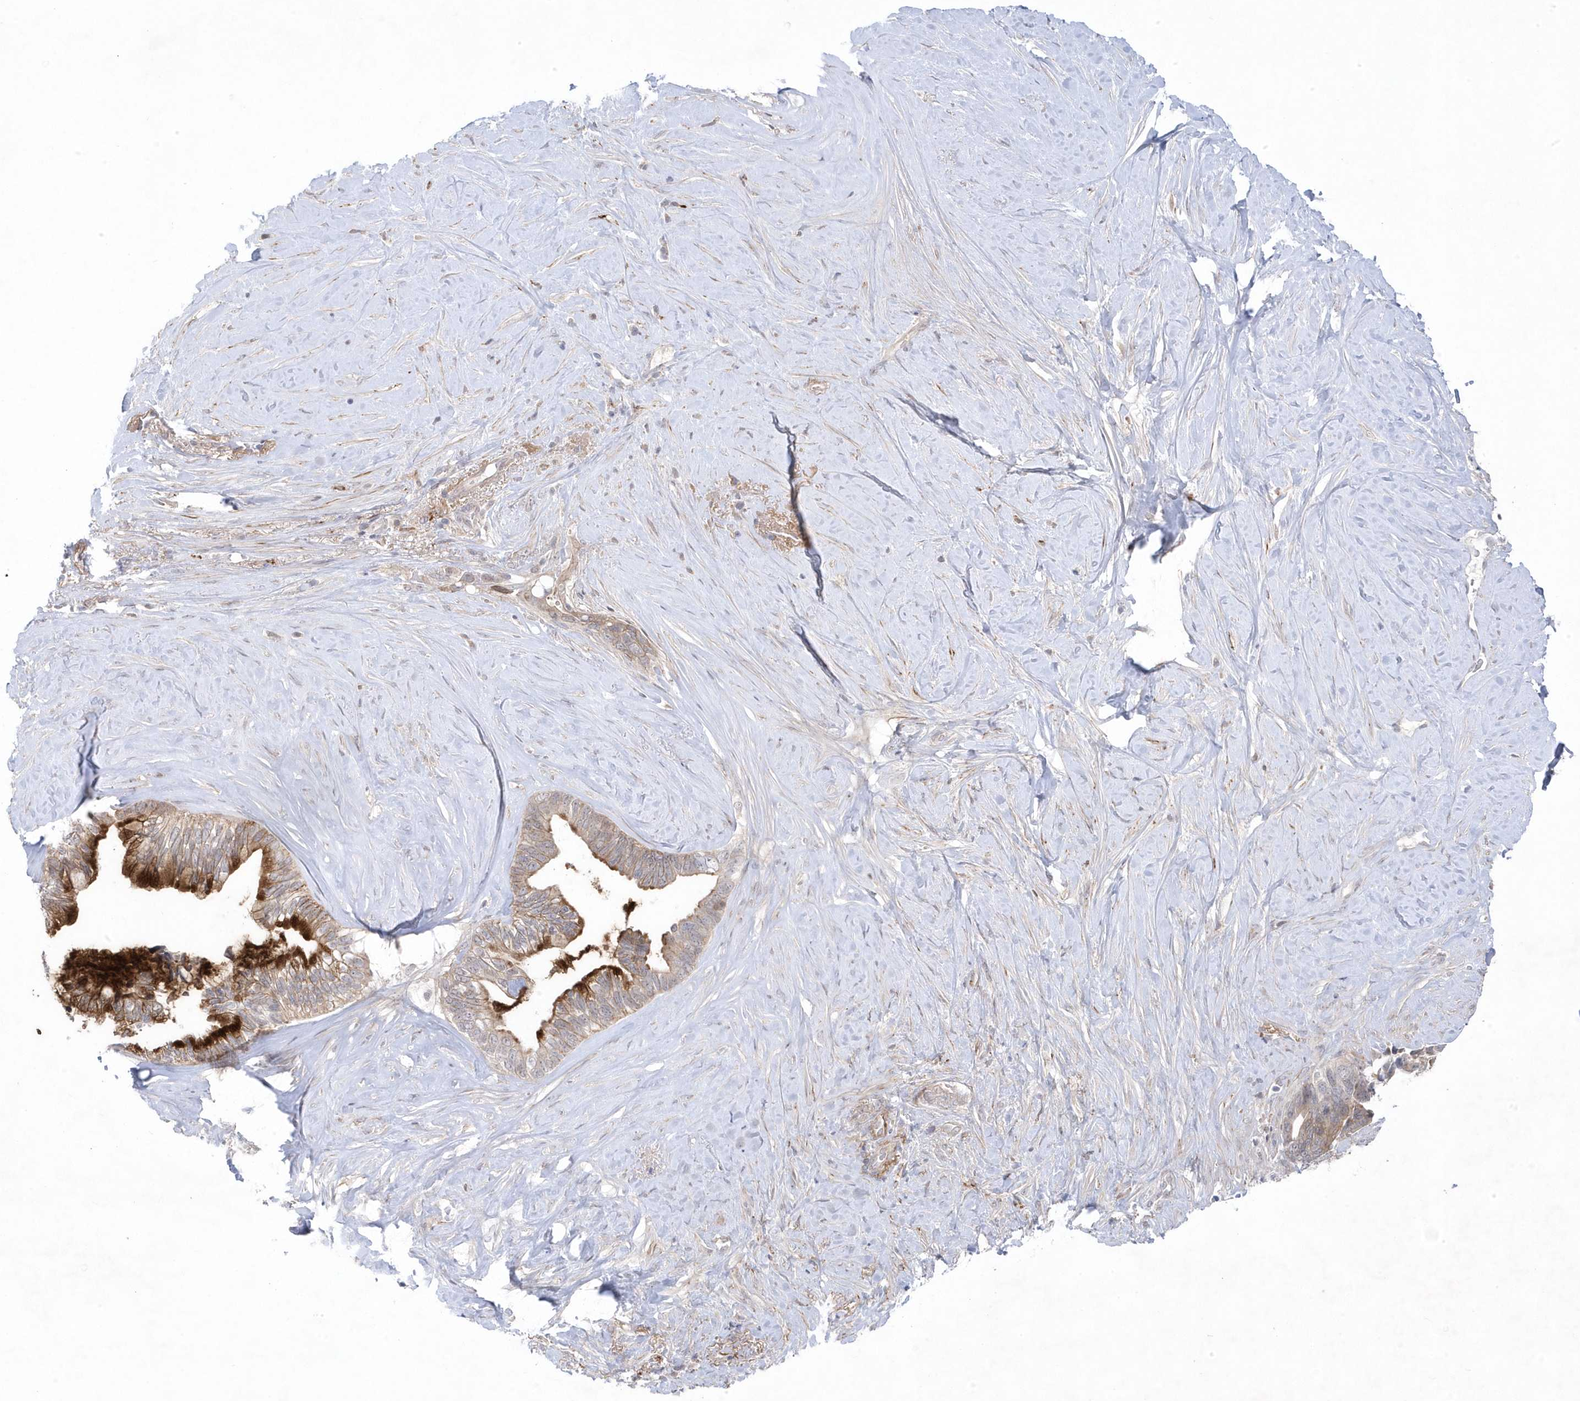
{"staining": {"intensity": "moderate", "quantity": "25%-75%", "location": "cytoplasmic/membranous"}, "tissue": "pancreatic cancer", "cell_type": "Tumor cells", "image_type": "cancer", "snomed": [{"axis": "morphology", "description": "Adenocarcinoma, NOS"}, {"axis": "topography", "description": "Pancreas"}], "caption": "Tumor cells display medium levels of moderate cytoplasmic/membranous staining in approximately 25%-75% of cells in human pancreatic adenocarcinoma. Immunohistochemistry (ihc) stains the protein of interest in brown and the nuclei are stained blue.", "gene": "ANAPC1", "patient": {"sex": "female", "age": 72}}